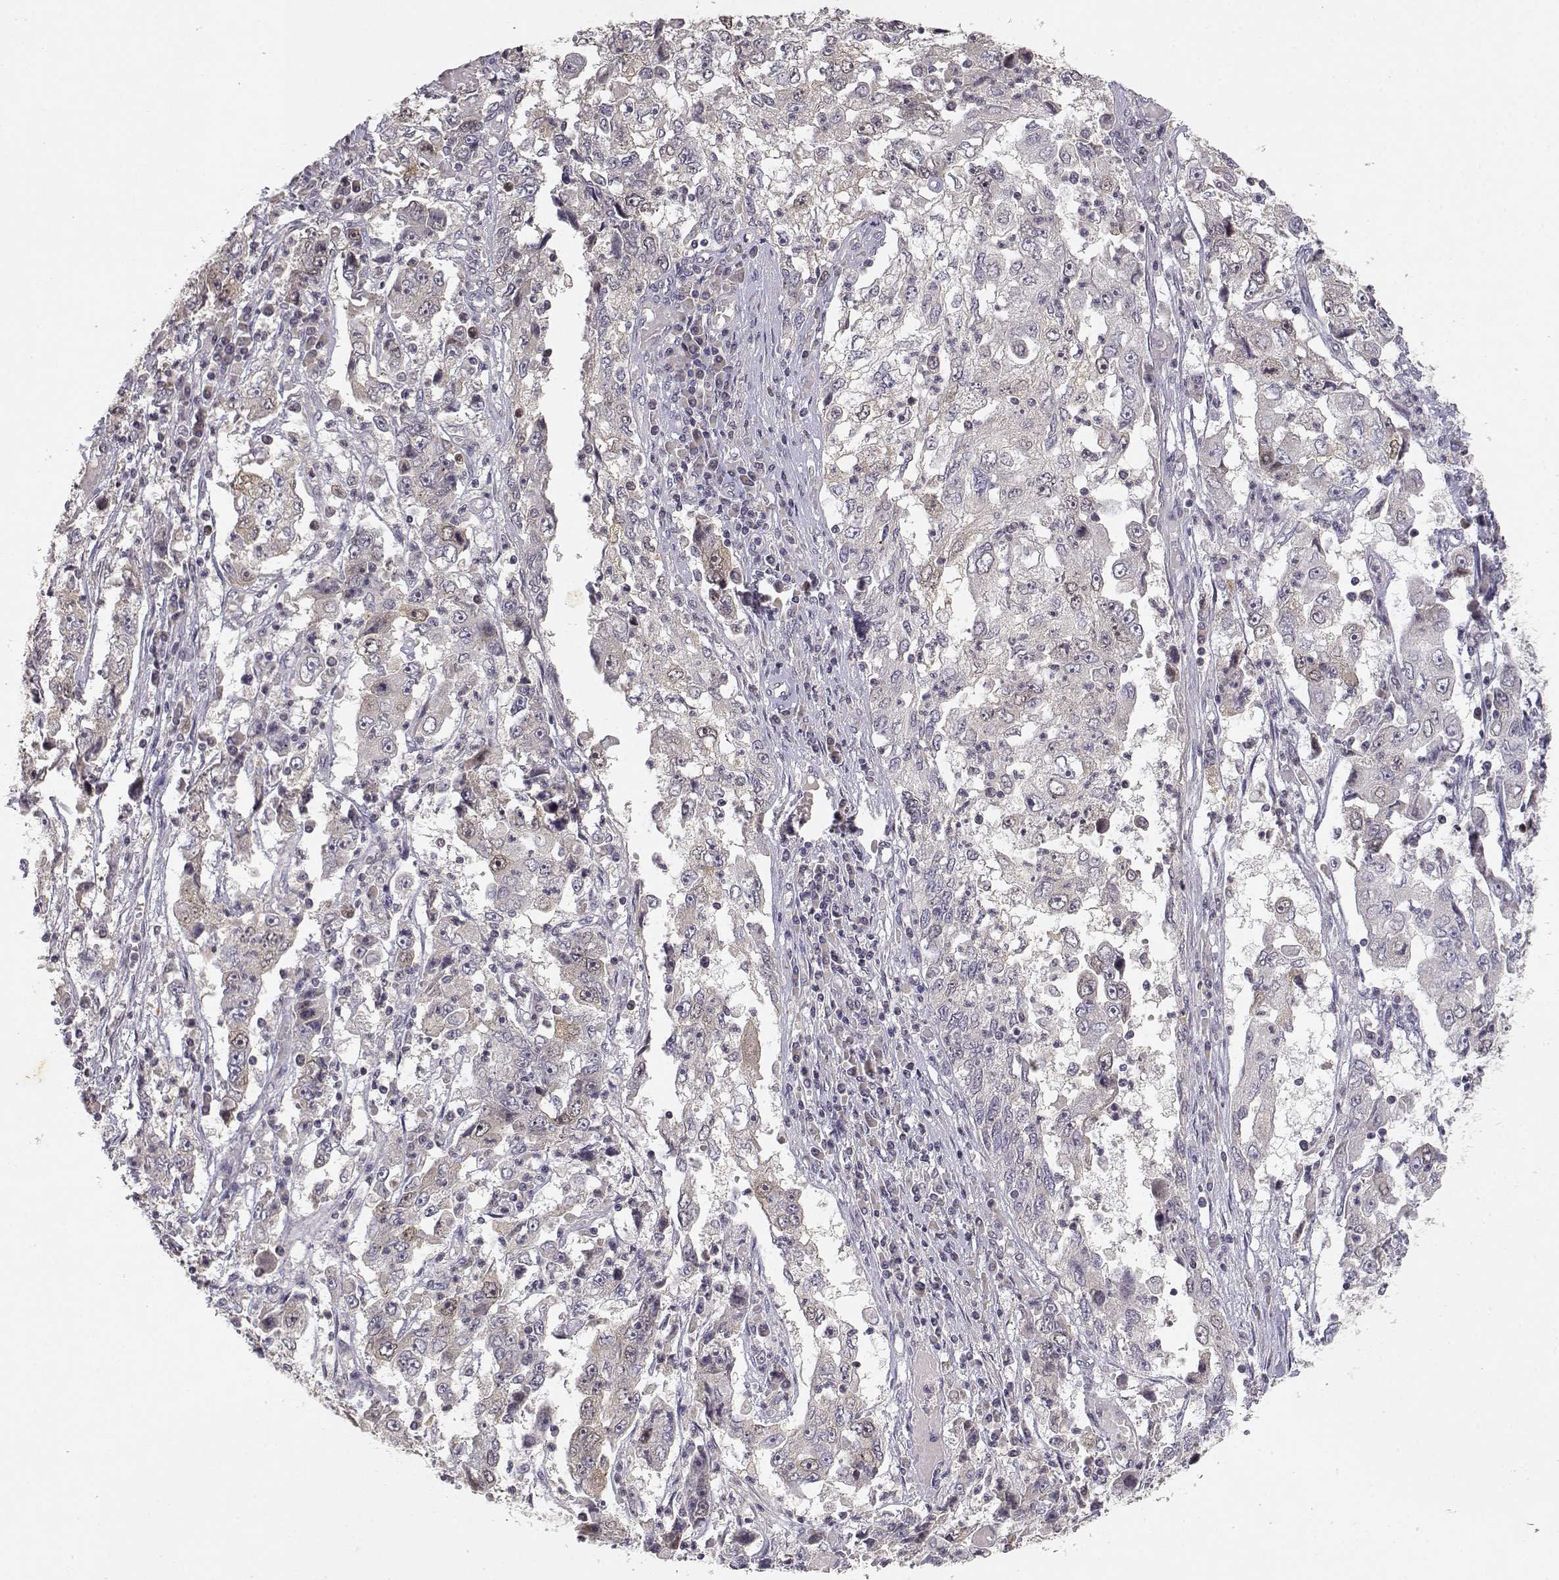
{"staining": {"intensity": "weak", "quantity": "<25%", "location": "cytoplasmic/membranous"}, "tissue": "cervical cancer", "cell_type": "Tumor cells", "image_type": "cancer", "snomed": [{"axis": "morphology", "description": "Squamous cell carcinoma, NOS"}, {"axis": "topography", "description": "Cervix"}], "caption": "Immunohistochemical staining of cervical cancer displays no significant expression in tumor cells.", "gene": "RAD51", "patient": {"sex": "female", "age": 36}}